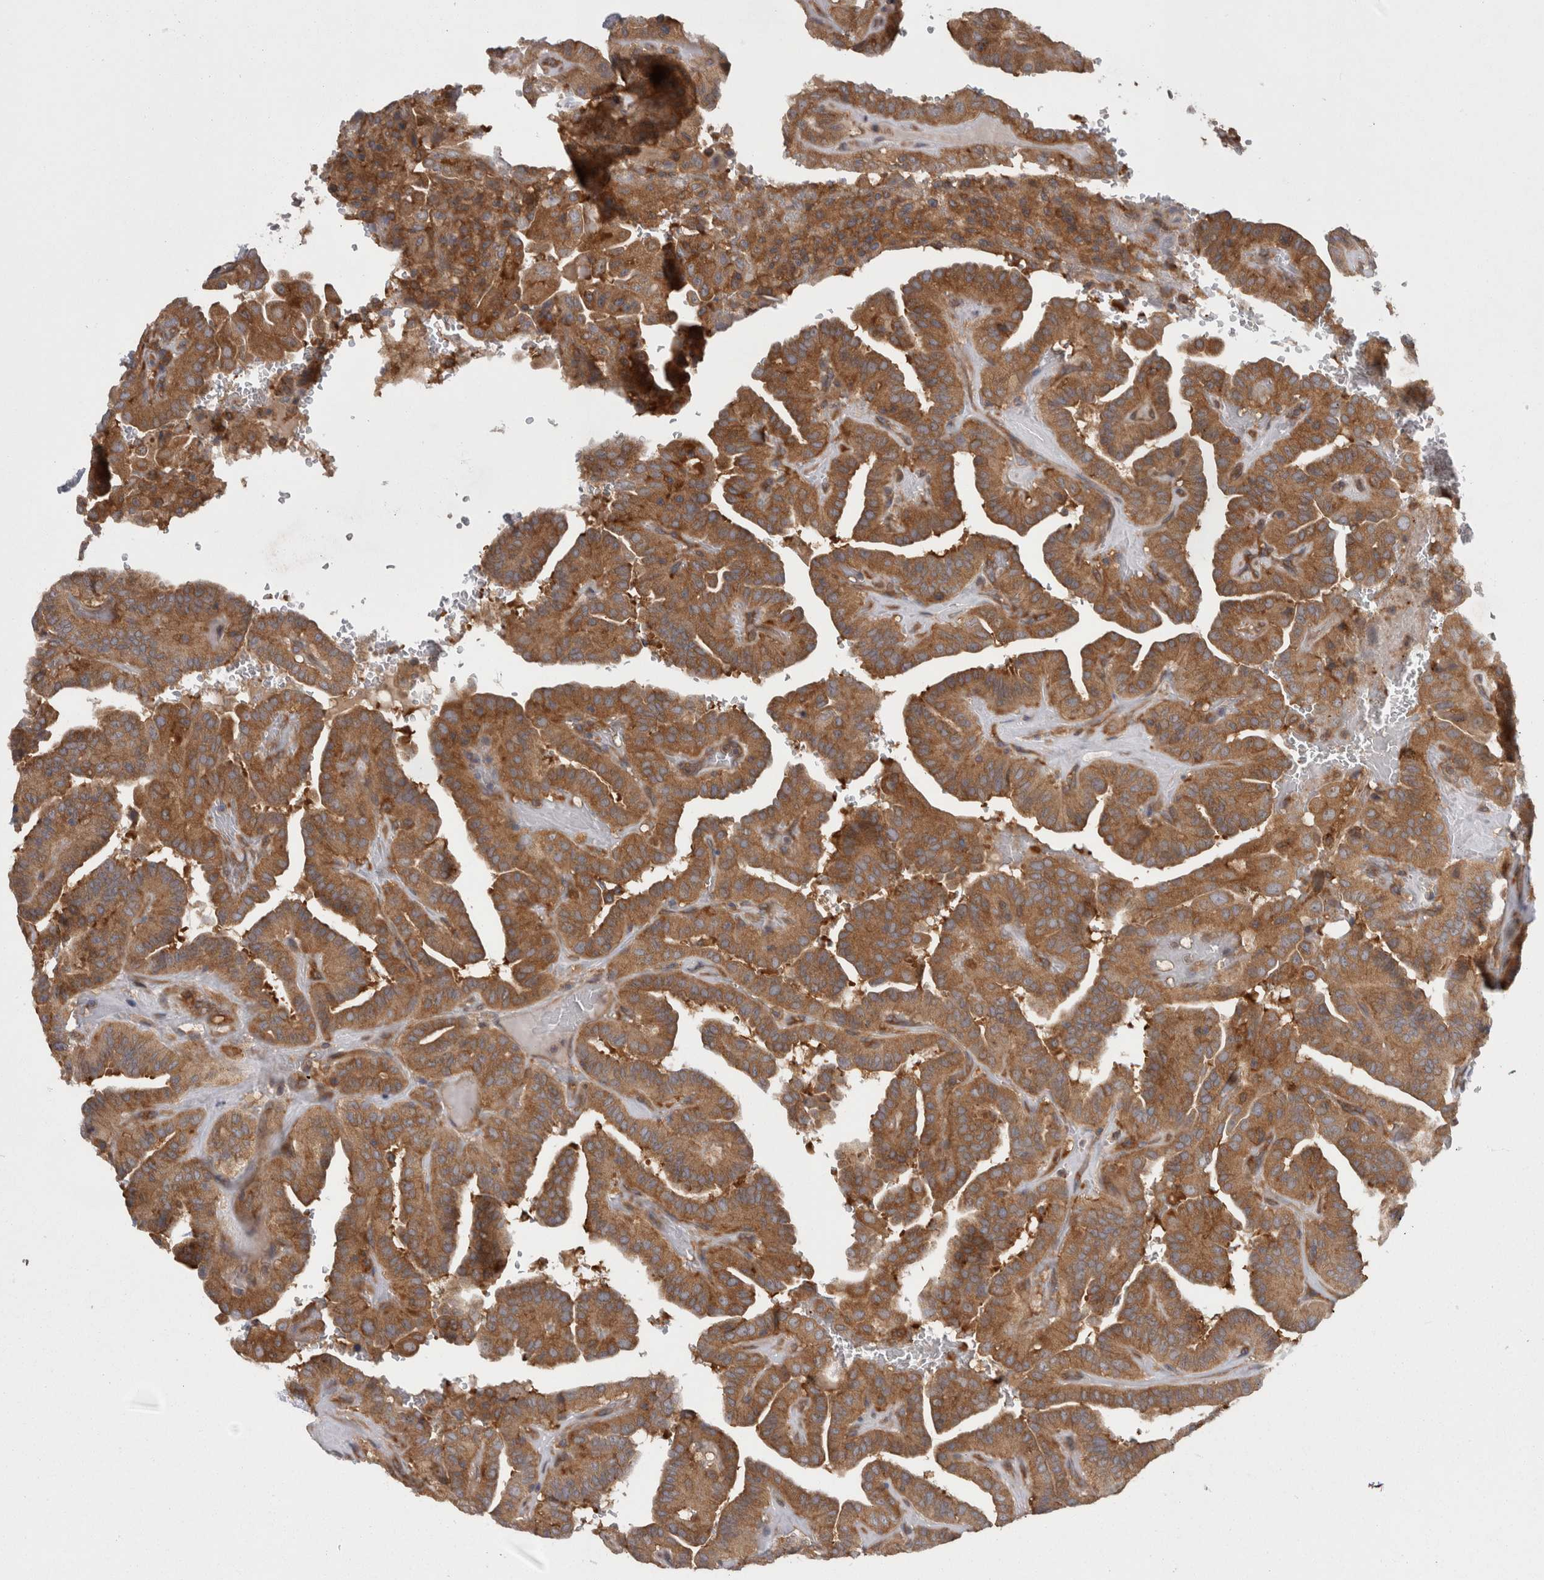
{"staining": {"intensity": "moderate", "quantity": ">75%", "location": "cytoplasmic/membranous"}, "tissue": "thyroid cancer", "cell_type": "Tumor cells", "image_type": "cancer", "snomed": [{"axis": "morphology", "description": "Papillary adenocarcinoma, NOS"}, {"axis": "topography", "description": "Thyroid gland"}], "caption": "Protein positivity by immunohistochemistry exhibits moderate cytoplasmic/membranous expression in about >75% of tumor cells in thyroid cancer (papillary adenocarcinoma). Nuclei are stained in blue.", "gene": "SMCR8", "patient": {"sex": "male", "age": 77}}